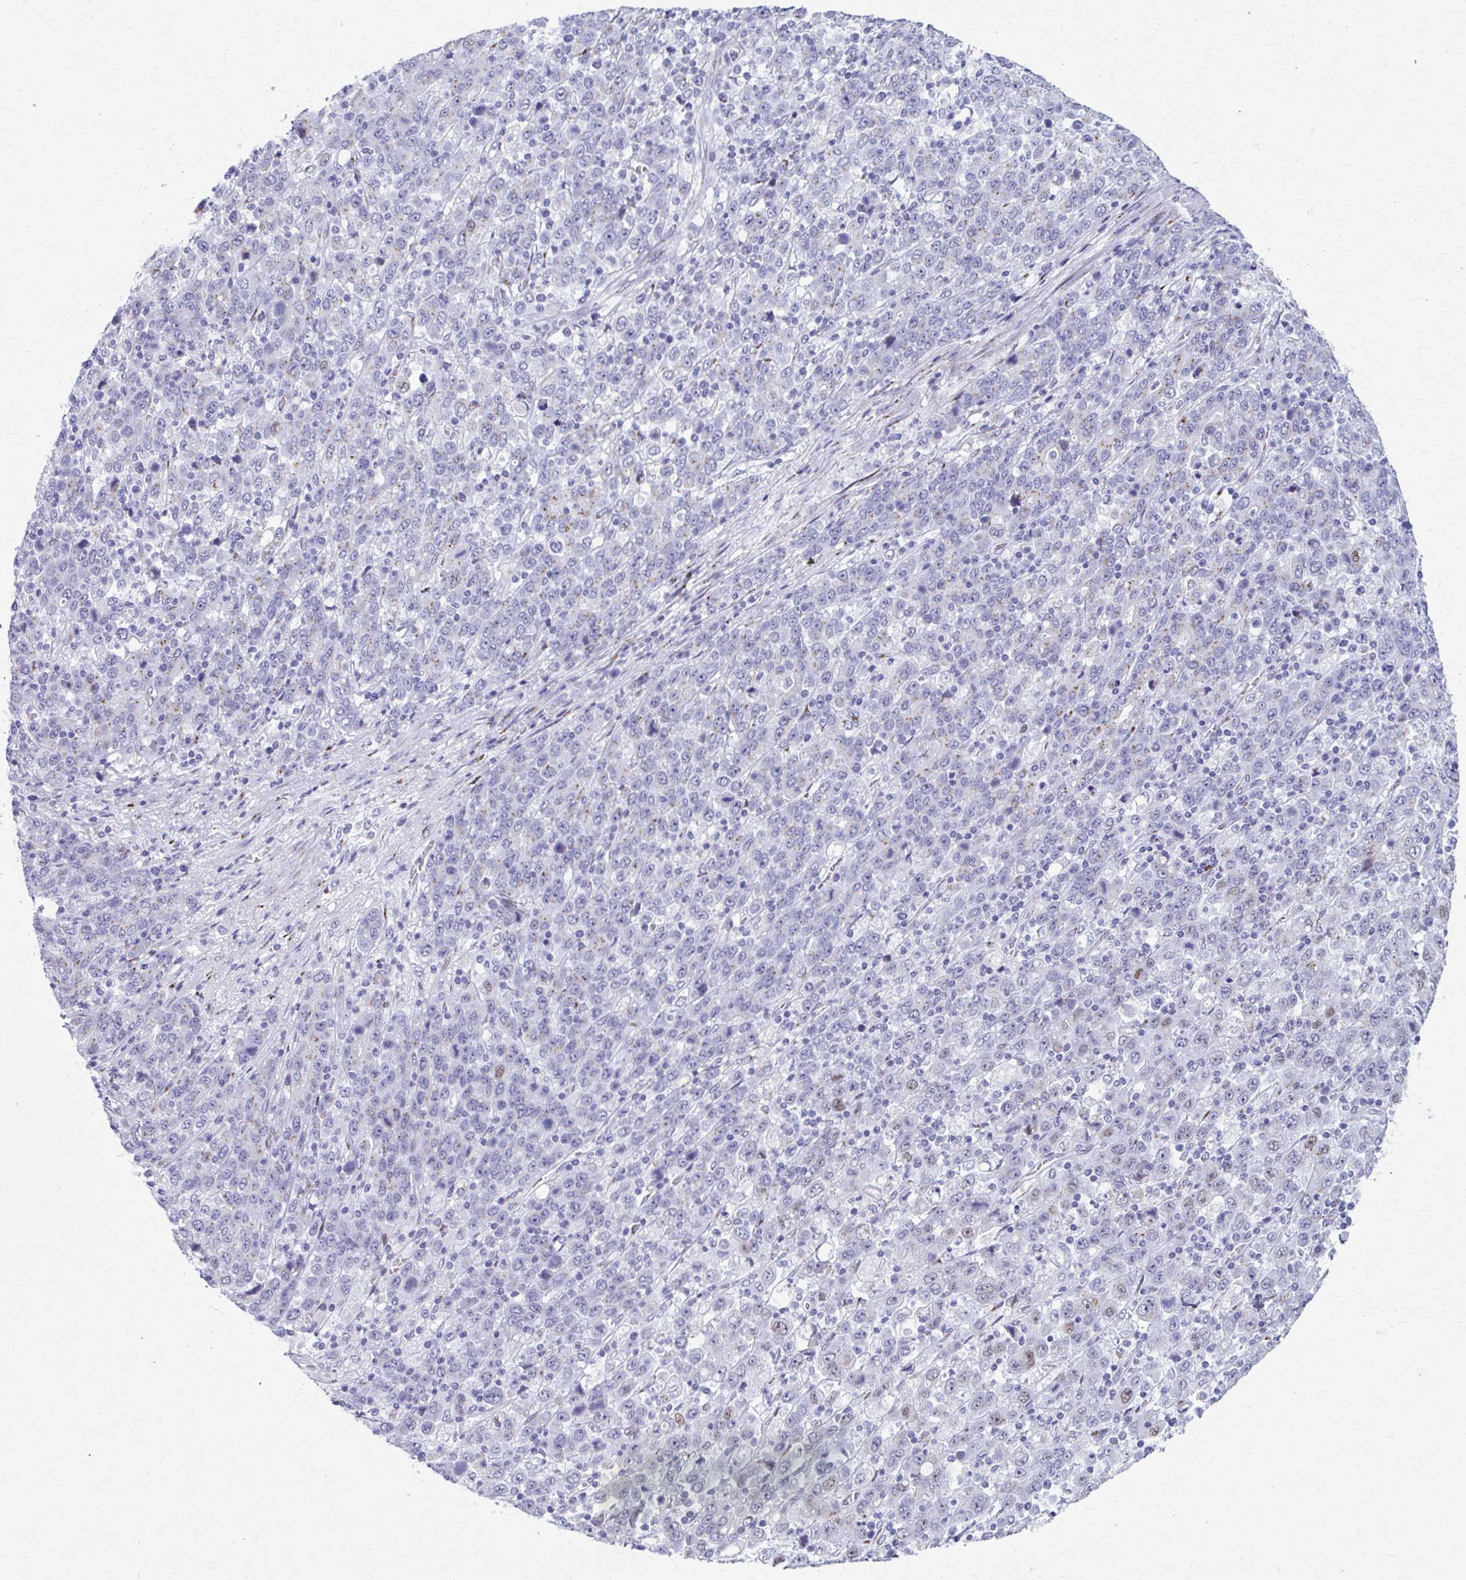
{"staining": {"intensity": "weak", "quantity": "<25%", "location": "cytoplasmic/membranous,nuclear"}, "tissue": "stomach cancer", "cell_type": "Tumor cells", "image_type": "cancer", "snomed": [{"axis": "morphology", "description": "Adenocarcinoma, NOS"}, {"axis": "topography", "description": "Stomach, upper"}], "caption": "This is an immunohistochemistry (IHC) photomicrograph of human stomach adenocarcinoma. There is no positivity in tumor cells.", "gene": "ZNF682", "patient": {"sex": "male", "age": 69}}